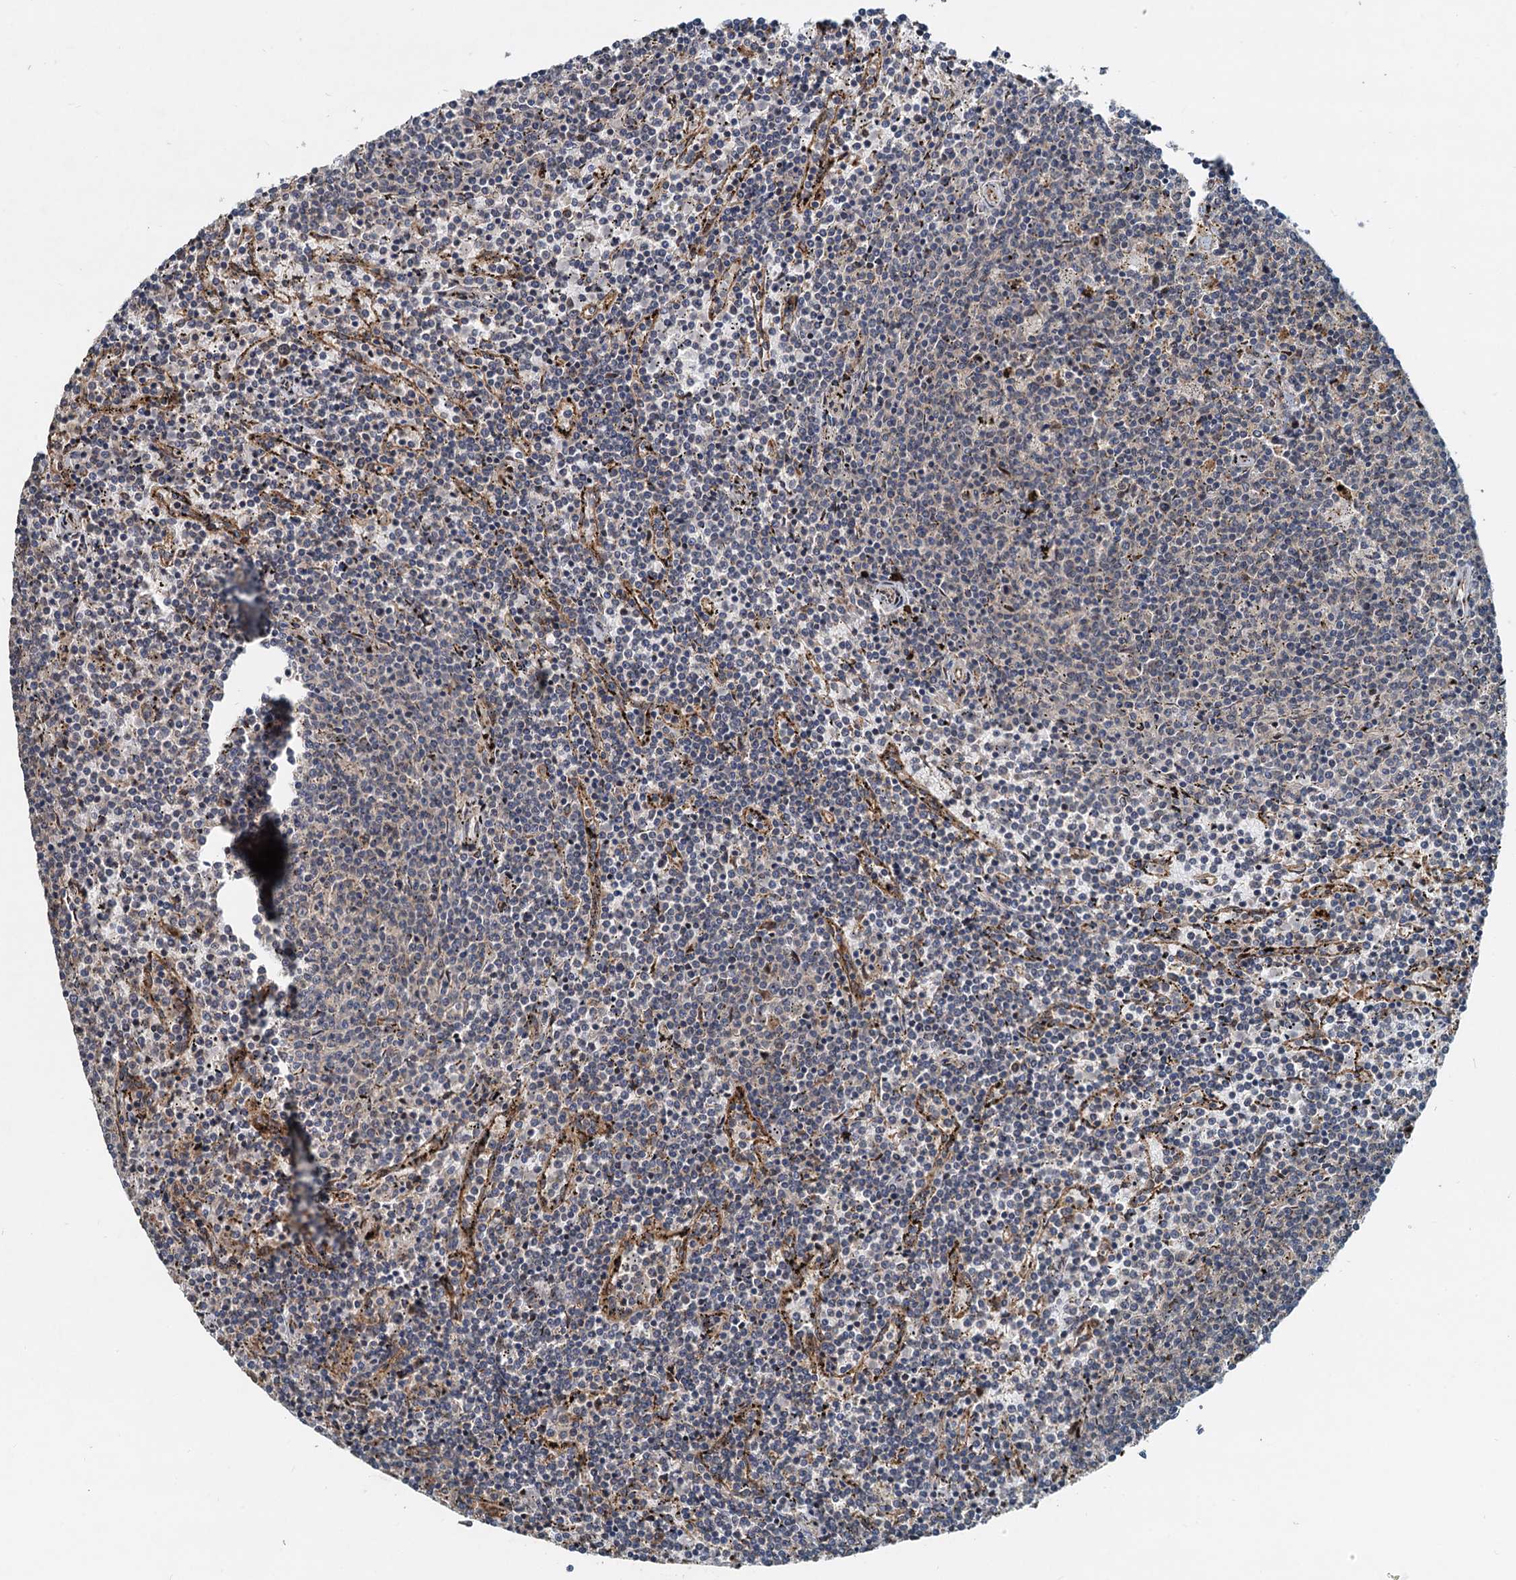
{"staining": {"intensity": "negative", "quantity": "none", "location": "none"}, "tissue": "lymphoma", "cell_type": "Tumor cells", "image_type": "cancer", "snomed": [{"axis": "morphology", "description": "Malignant lymphoma, non-Hodgkin's type, Low grade"}, {"axis": "topography", "description": "Spleen"}], "caption": "Tumor cells show no significant expression in malignant lymphoma, non-Hodgkin's type (low-grade). Nuclei are stained in blue.", "gene": "CEP68", "patient": {"sex": "female", "age": 50}}